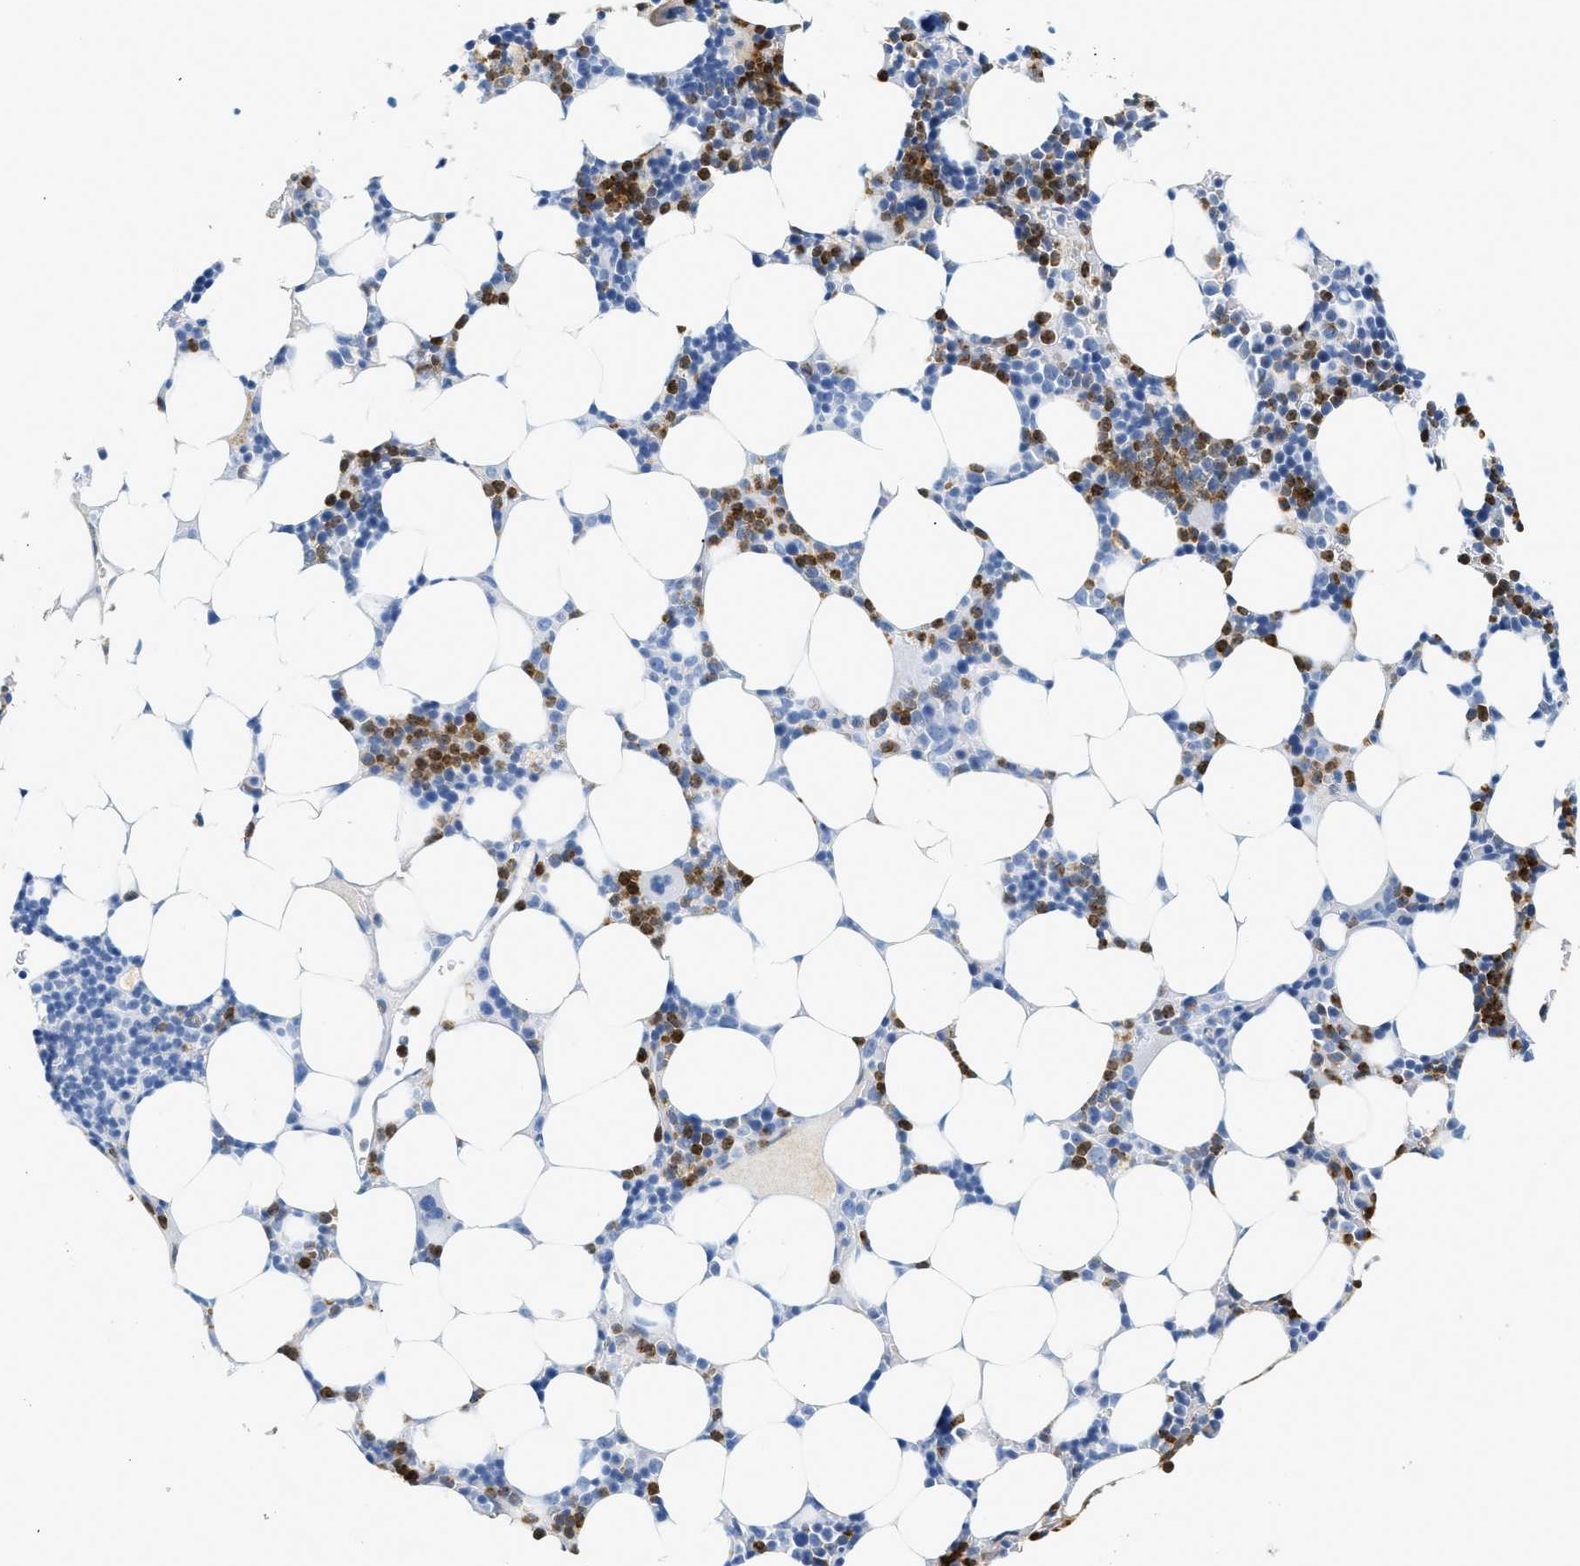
{"staining": {"intensity": "moderate", "quantity": "25%-75%", "location": "cytoplasmic/membranous"}, "tissue": "bone marrow", "cell_type": "Hematopoietic cells", "image_type": "normal", "snomed": [{"axis": "morphology", "description": "Normal tissue, NOS"}, {"axis": "topography", "description": "Bone marrow"}], "caption": "Moderate cytoplasmic/membranous staining is appreciated in approximately 25%-75% of hematopoietic cells in benign bone marrow. Using DAB (brown) and hematoxylin (blue) stains, captured at high magnification using brightfield microscopy.", "gene": "LCN2", "patient": {"sex": "female", "age": 73}}